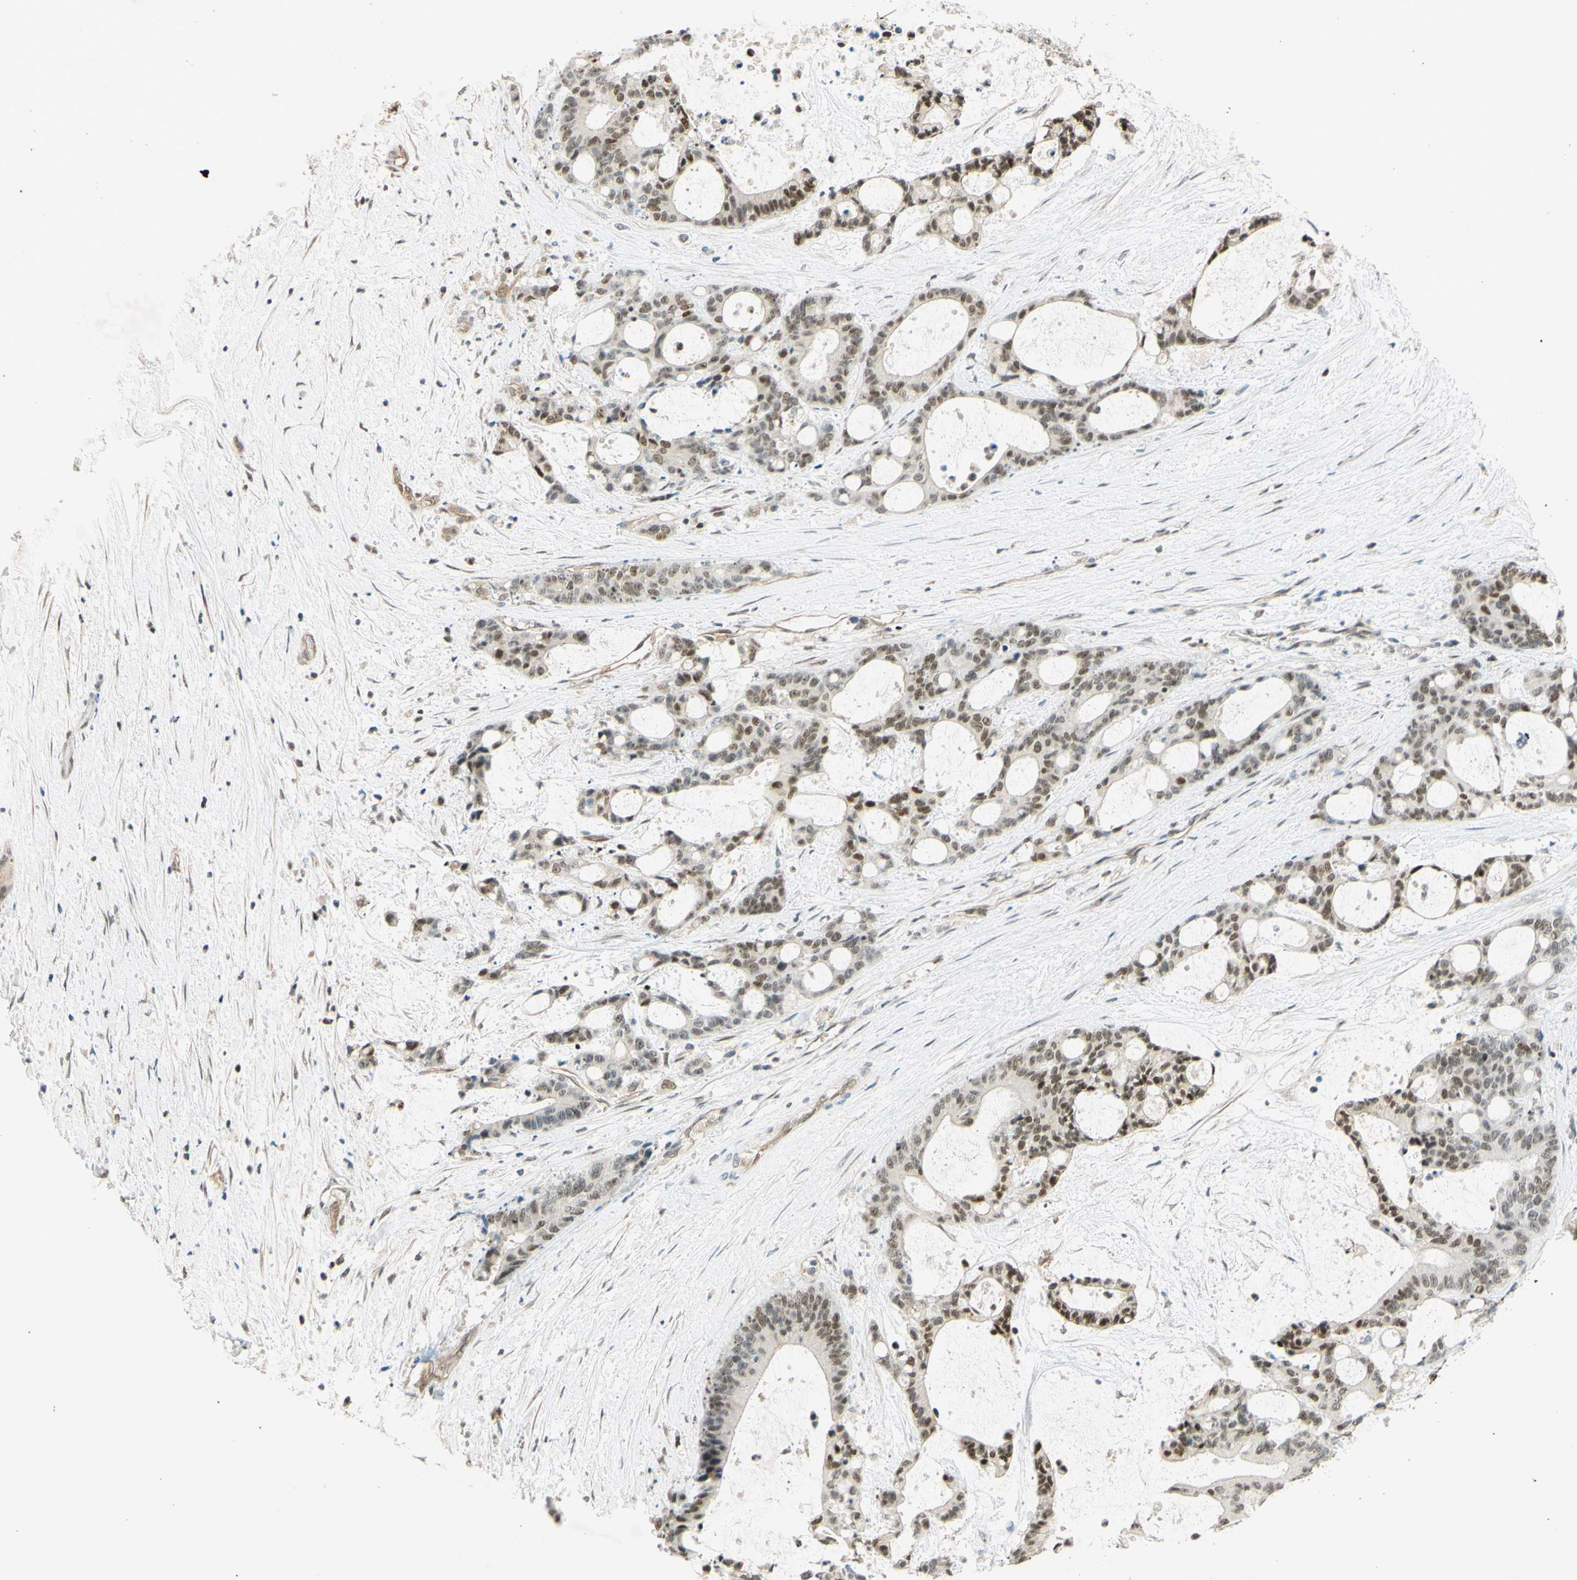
{"staining": {"intensity": "weak", "quantity": ">75%", "location": "nuclear"}, "tissue": "liver cancer", "cell_type": "Tumor cells", "image_type": "cancer", "snomed": [{"axis": "morphology", "description": "Cholangiocarcinoma"}, {"axis": "topography", "description": "Liver"}], "caption": "This photomicrograph demonstrates immunohistochemistry (IHC) staining of liver cholangiocarcinoma, with low weak nuclear staining in about >75% of tumor cells.", "gene": "POLB", "patient": {"sex": "female", "age": 73}}